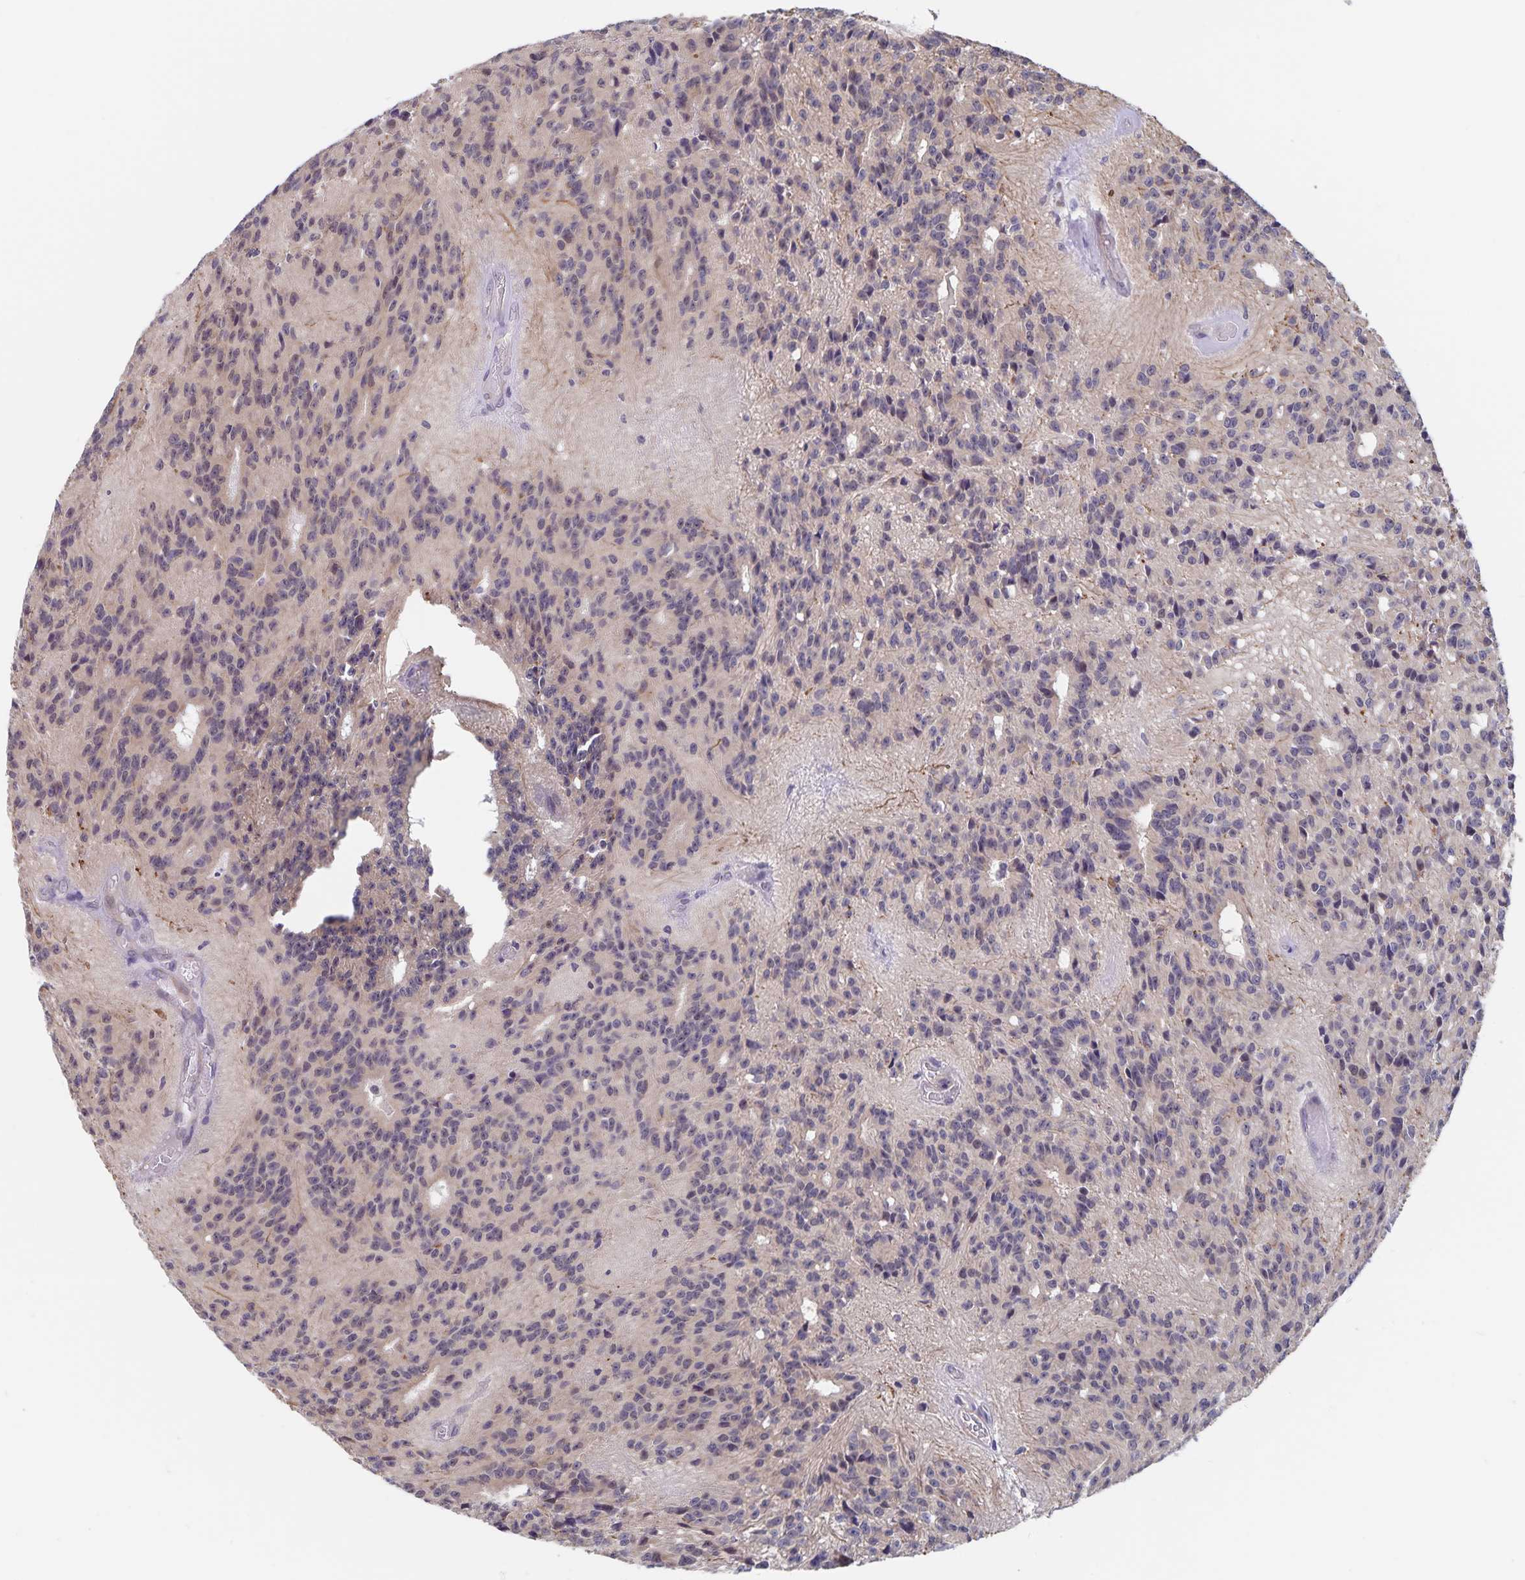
{"staining": {"intensity": "negative", "quantity": "none", "location": "none"}, "tissue": "glioma", "cell_type": "Tumor cells", "image_type": "cancer", "snomed": [{"axis": "morphology", "description": "Glioma, malignant, Low grade"}, {"axis": "topography", "description": "Brain"}], "caption": "High power microscopy image of an immunohistochemistry (IHC) histopathology image of low-grade glioma (malignant), revealing no significant positivity in tumor cells. Nuclei are stained in blue.", "gene": "BAG6", "patient": {"sex": "male", "age": 31}}